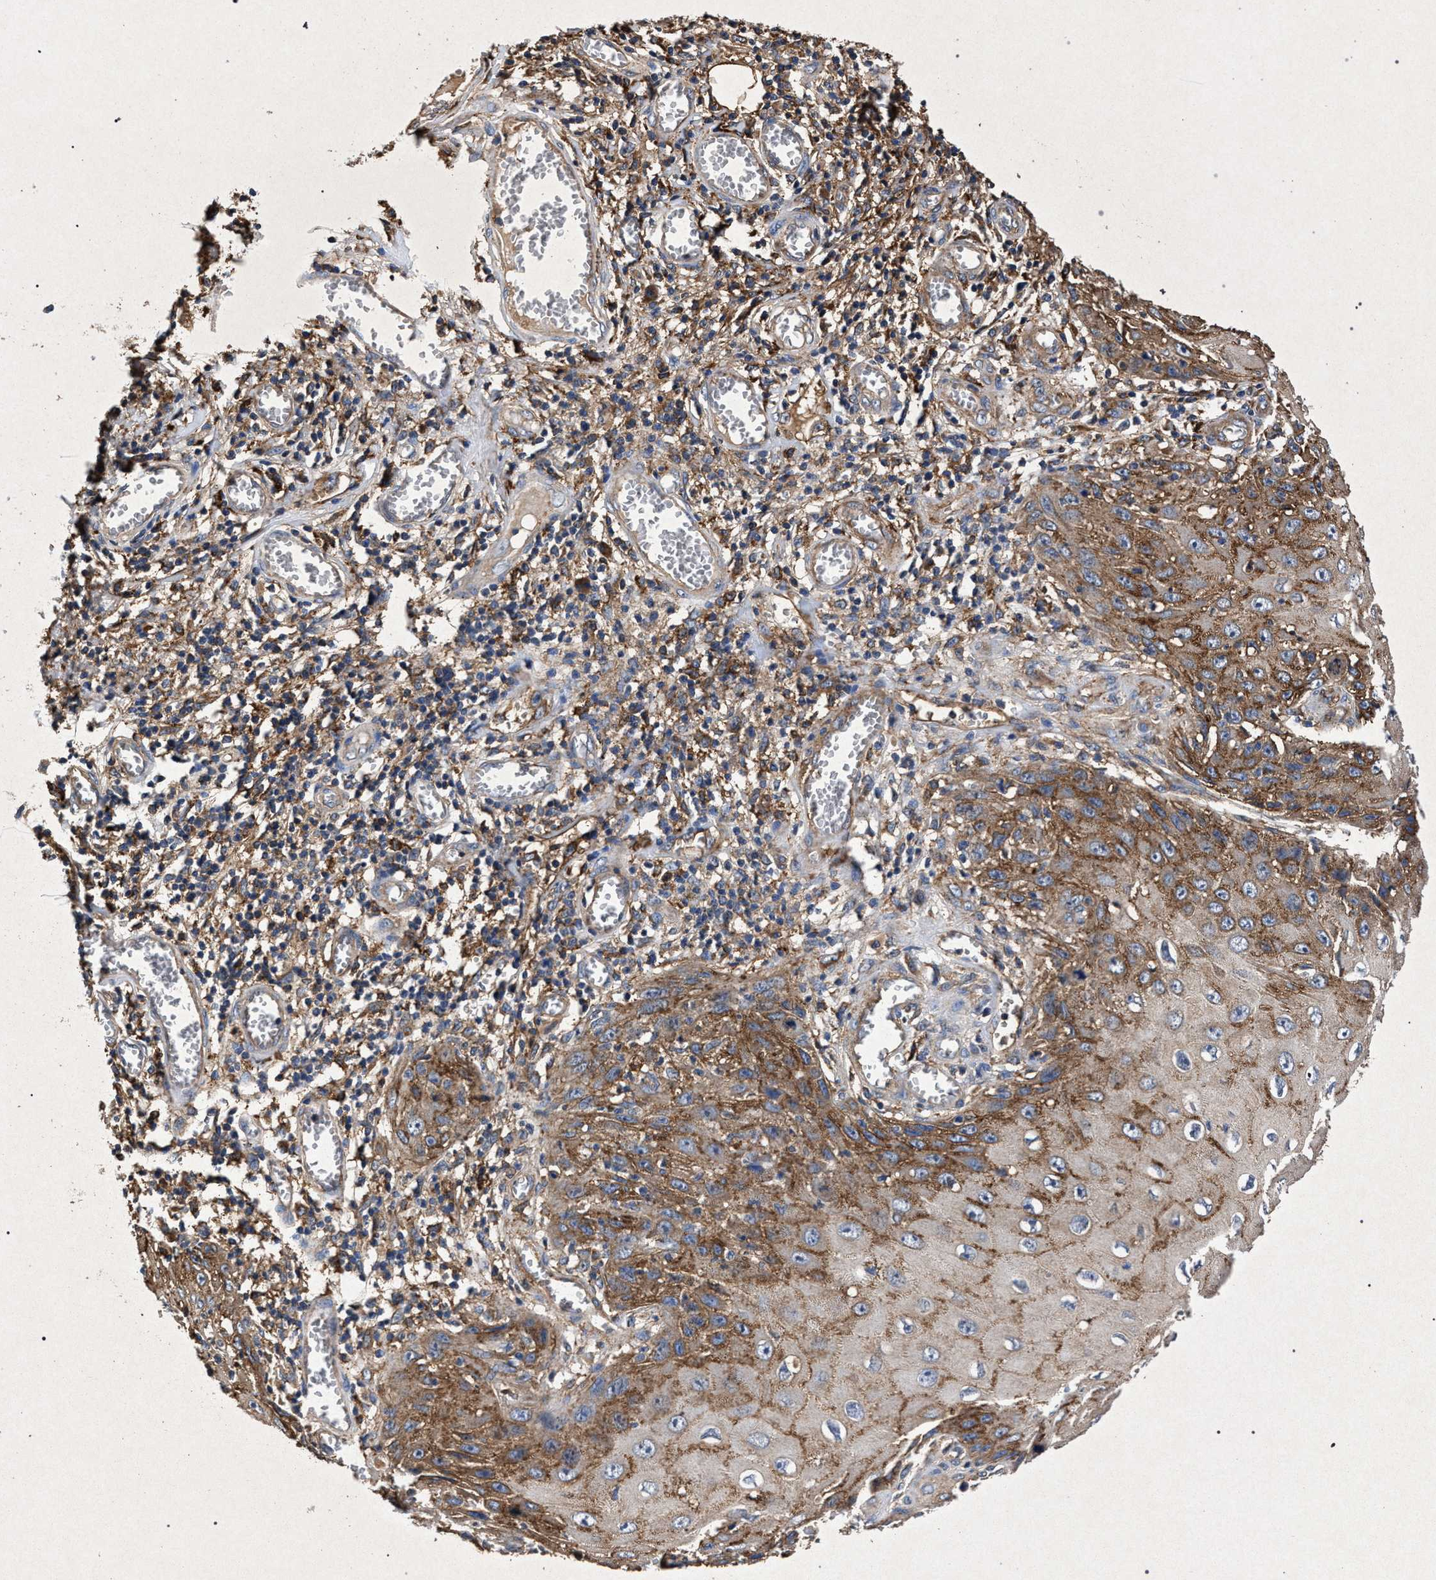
{"staining": {"intensity": "moderate", "quantity": ">75%", "location": "cytoplasmic/membranous"}, "tissue": "skin cancer", "cell_type": "Tumor cells", "image_type": "cancer", "snomed": [{"axis": "morphology", "description": "Squamous cell carcinoma, NOS"}, {"axis": "topography", "description": "Skin"}], "caption": "Moderate cytoplasmic/membranous protein positivity is seen in approximately >75% of tumor cells in skin cancer (squamous cell carcinoma). (Stains: DAB (3,3'-diaminobenzidine) in brown, nuclei in blue, Microscopy: brightfield microscopy at high magnification).", "gene": "MARCKS", "patient": {"sex": "female", "age": 73}}